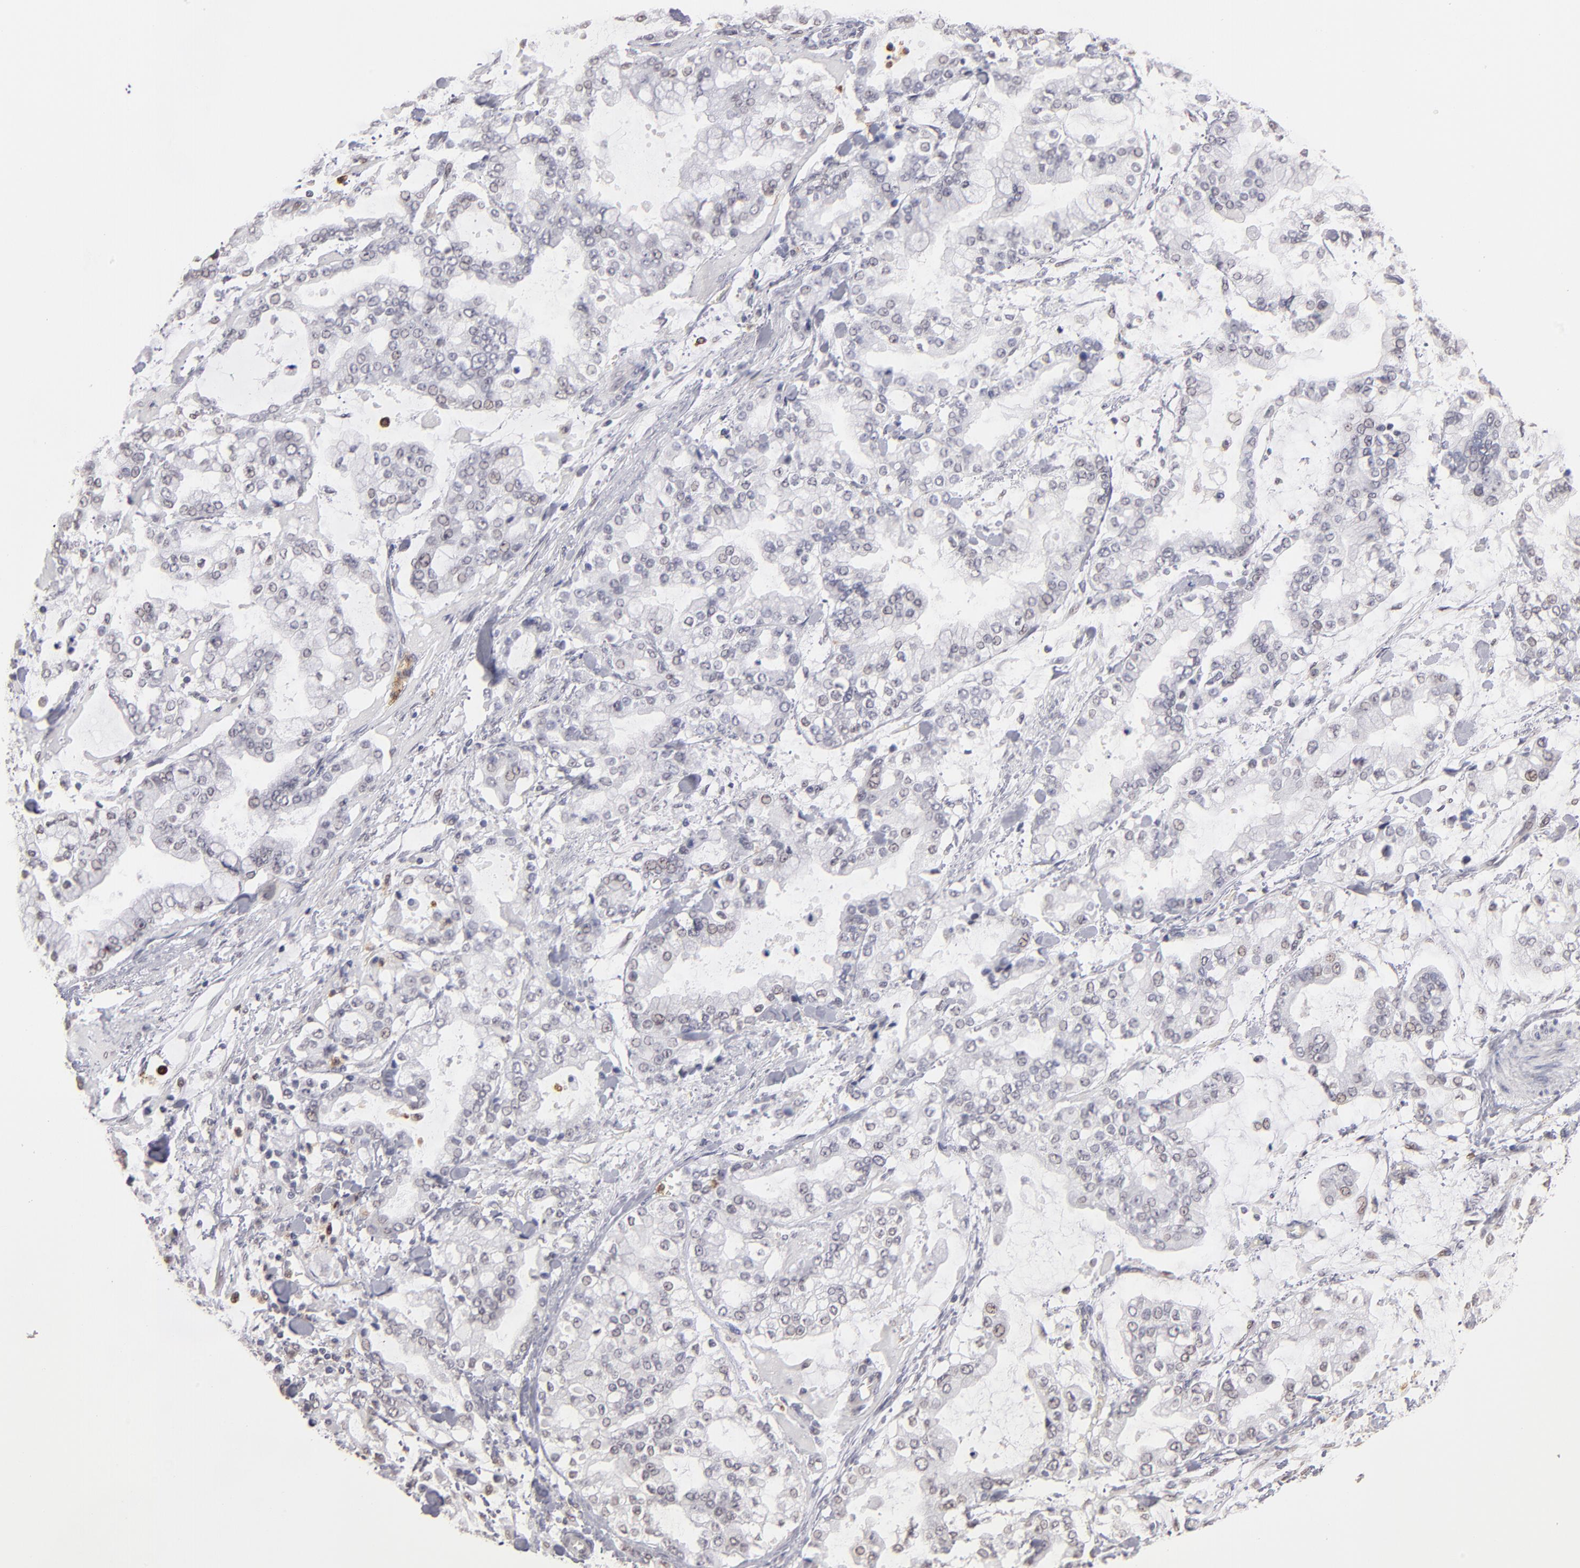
{"staining": {"intensity": "negative", "quantity": "none", "location": "none"}, "tissue": "stomach cancer", "cell_type": "Tumor cells", "image_type": "cancer", "snomed": [{"axis": "morphology", "description": "Normal tissue, NOS"}, {"axis": "morphology", "description": "Adenocarcinoma, NOS"}, {"axis": "topography", "description": "Stomach, upper"}, {"axis": "topography", "description": "Stomach"}], "caption": "Adenocarcinoma (stomach) was stained to show a protein in brown. There is no significant positivity in tumor cells. Brightfield microscopy of IHC stained with DAB (3,3'-diaminobenzidine) (brown) and hematoxylin (blue), captured at high magnification.", "gene": "MGAM", "patient": {"sex": "male", "age": 76}}